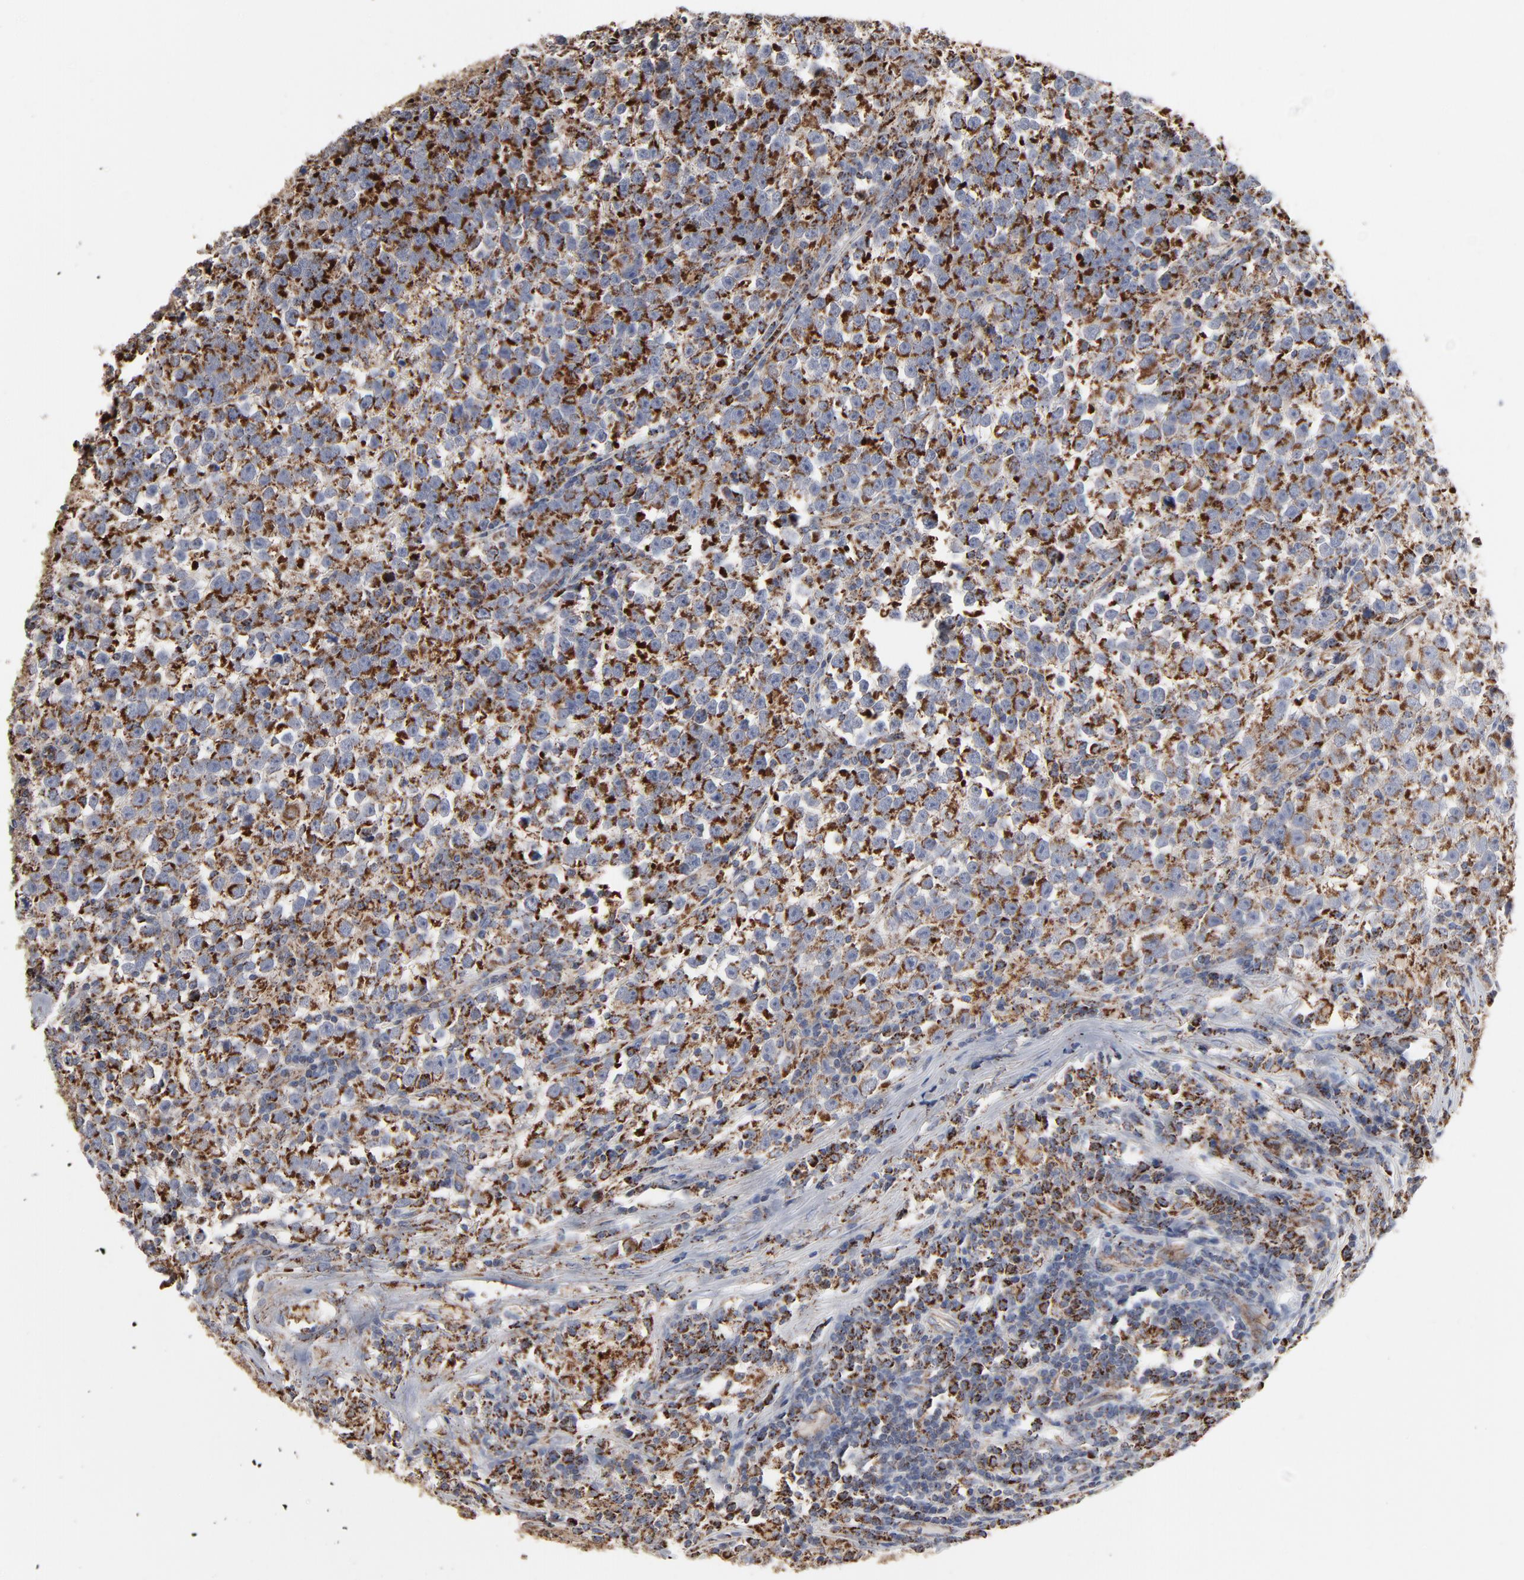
{"staining": {"intensity": "strong", "quantity": ">75%", "location": "cytoplasmic/membranous"}, "tissue": "testis cancer", "cell_type": "Tumor cells", "image_type": "cancer", "snomed": [{"axis": "morphology", "description": "Seminoma, NOS"}, {"axis": "topography", "description": "Testis"}], "caption": "Human testis seminoma stained for a protein (brown) displays strong cytoplasmic/membranous positive expression in approximately >75% of tumor cells.", "gene": "UQCRC1", "patient": {"sex": "male", "age": 43}}